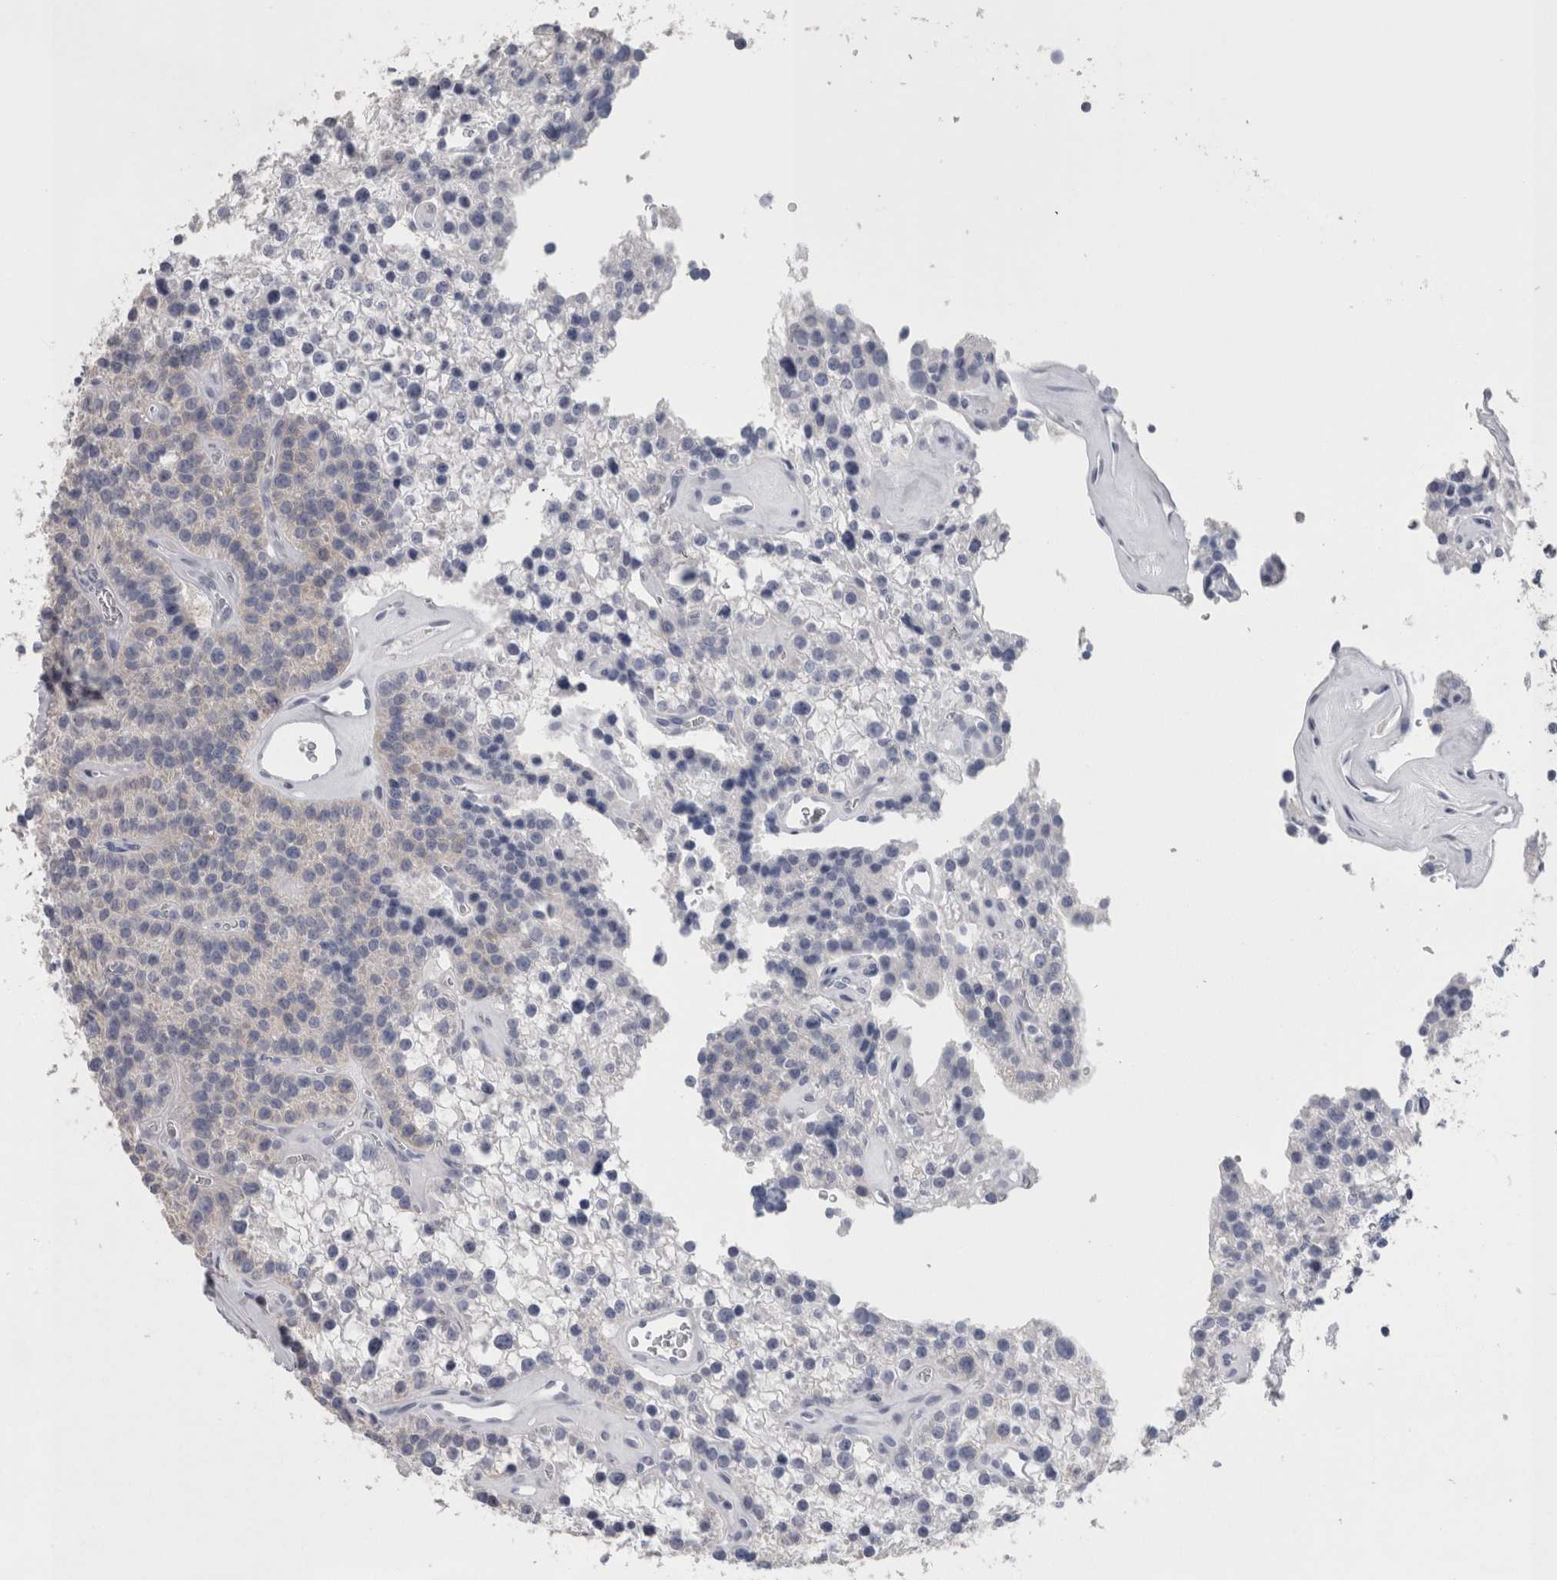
{"staining": {"intensity": "negative", "quantity": "none", "location": "none"}, "tissue": "parathyroid gland", "cell_type": "Glandular cells", "image_type": "normal", "snomed": [{"axis": "morphology", "description": "Normal tissue, NOS"}, {"axis": "topography", "description": "Parathyroid gland"}], "caption": "Glandular cells show no significant expression in benign parathyroid gland.", "gene": "CA8", "patient": {"sex": "female", "age": 64}}